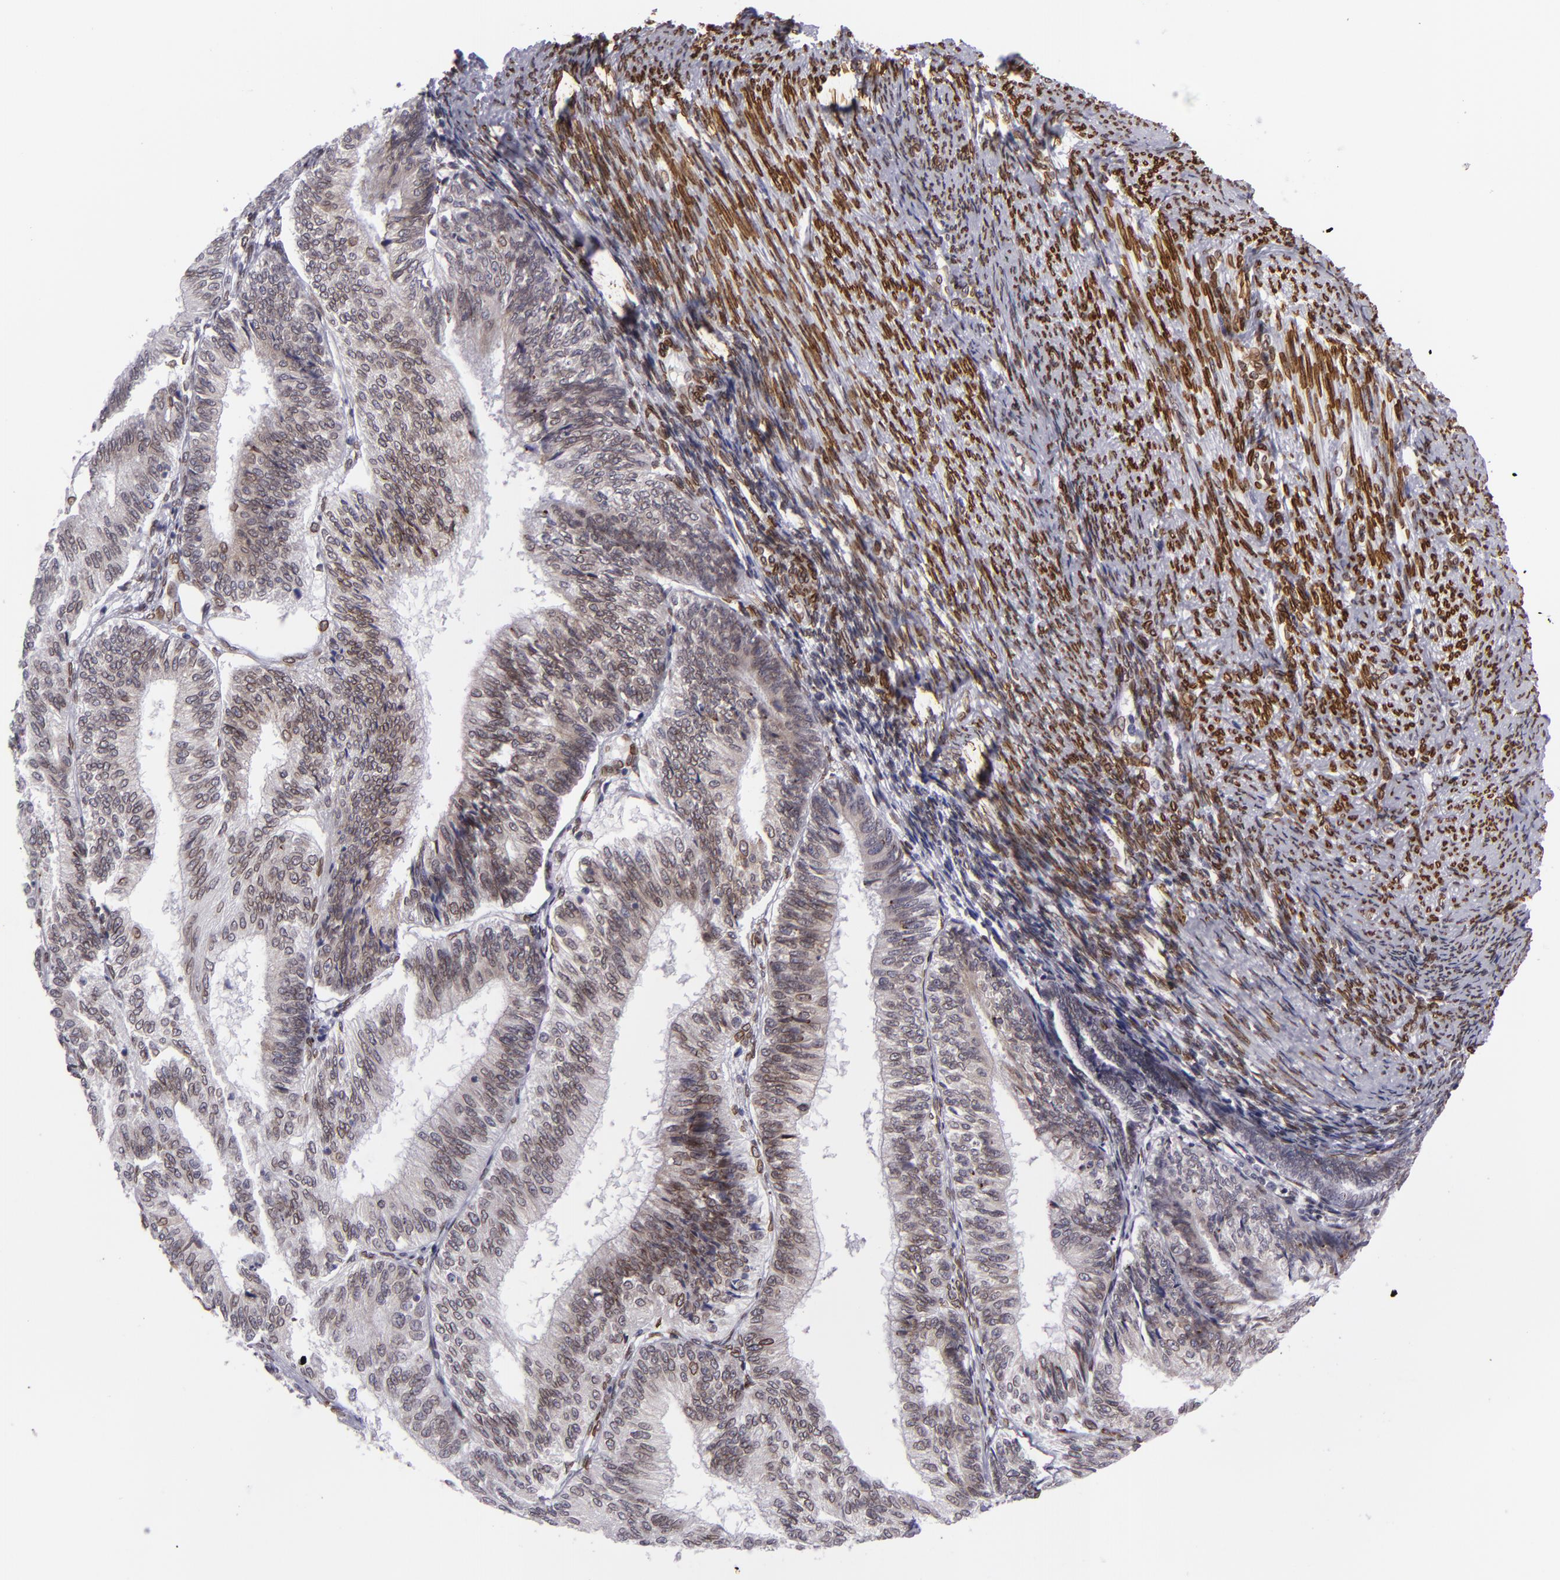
{"staining": {"intensity": "moderate", "quantity": ">75%", "location": "cytoplasmic/membranous,nuclear"}, "tissue": "endometrial cancer", "cell_type": "Tumor cells", "image_type": "cancer", "snomed": [{"axis": "morphology", "description": "Adenocarcinoma, NOS"}, {"axis": "topography", "description": "Endometrium"}], "caption": "This is an image of immunohistochemistry staining of endometrial cancer, which shows moderate expression in the cytoplasmic/membranous and nuclear of tumor cells.", "gene": "EMD", "patient": {"sex": "female", "age": 55}}